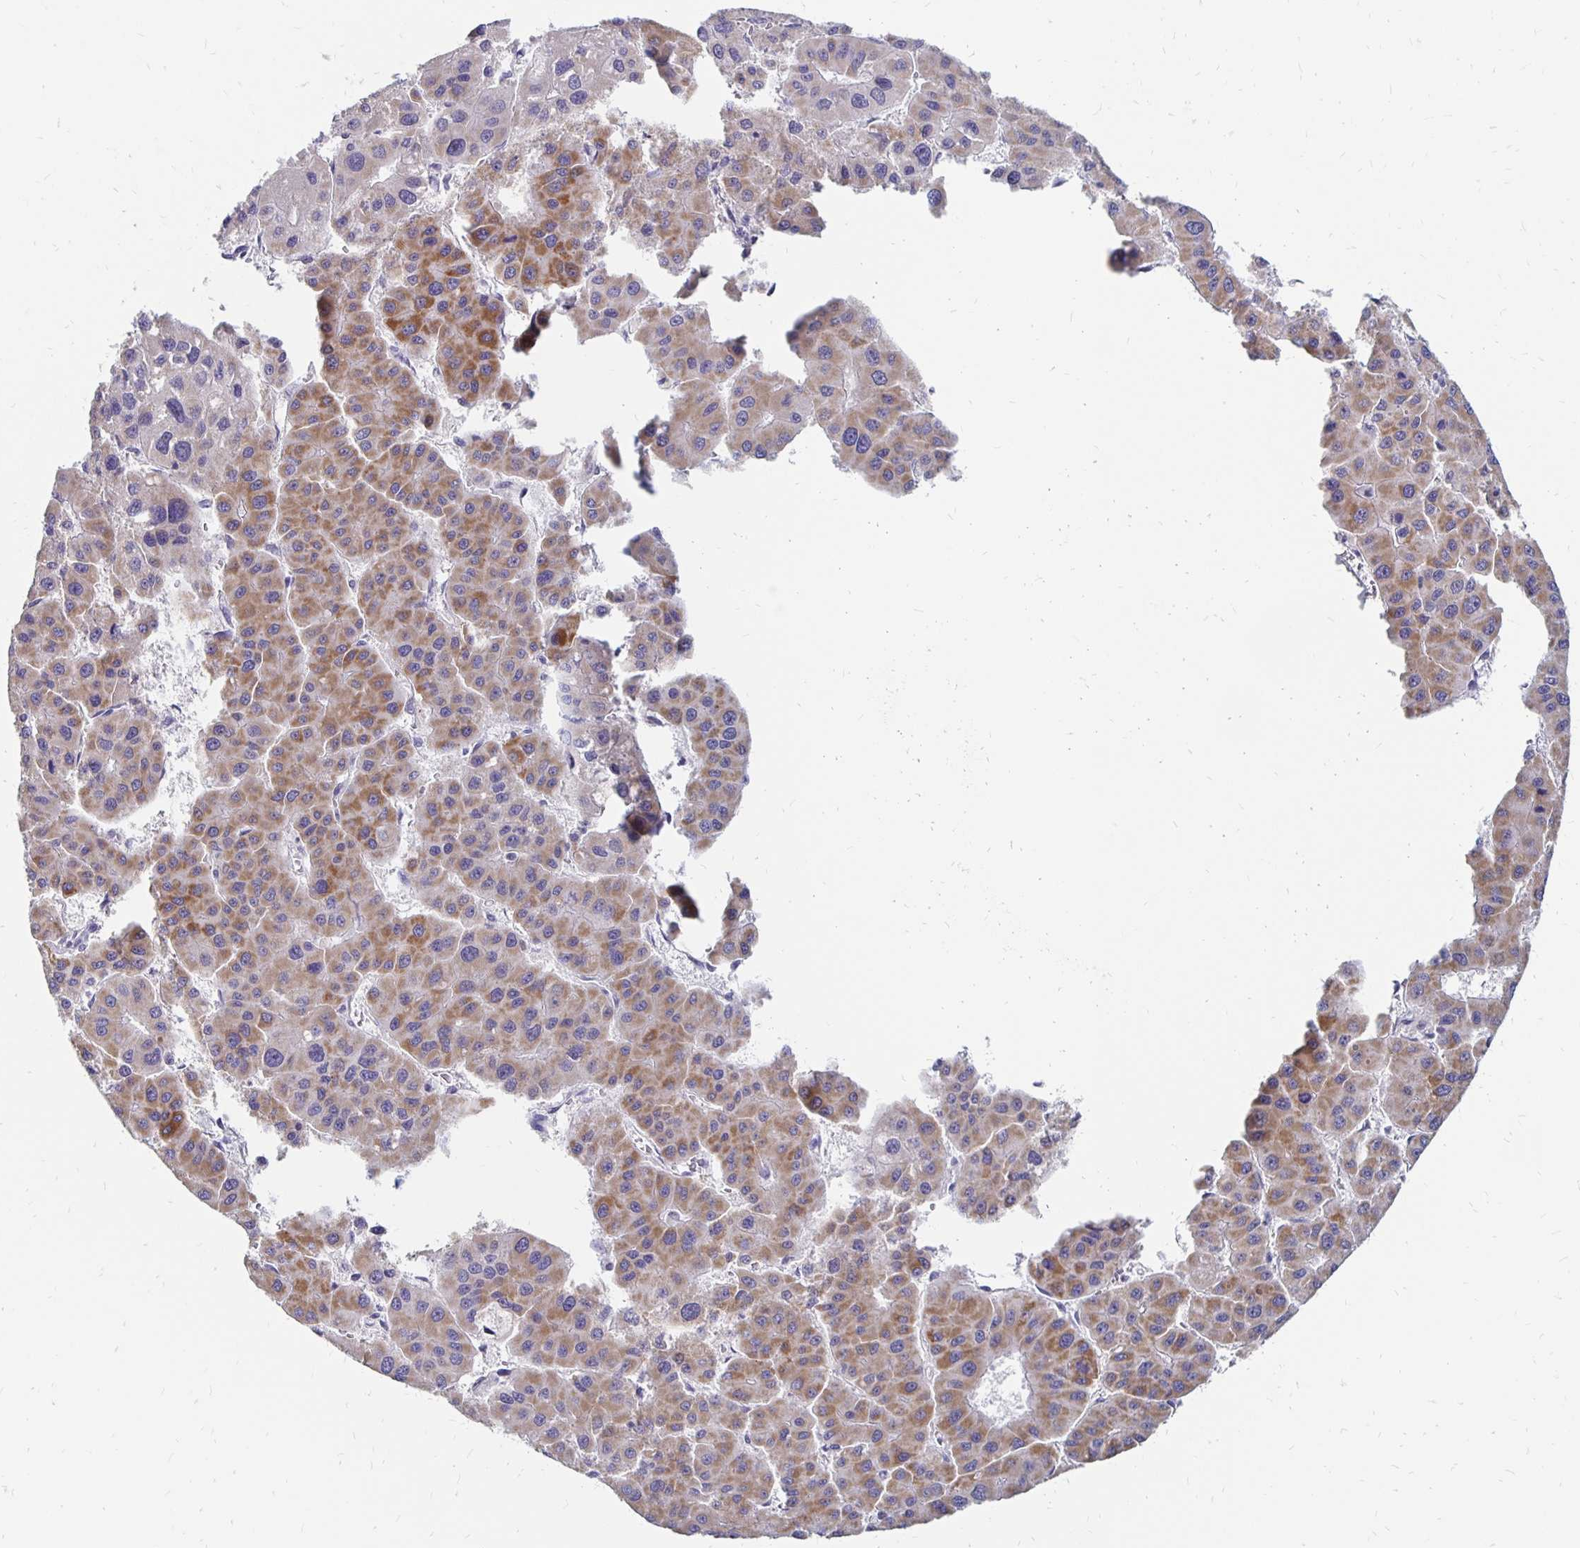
{"staining": {"intensity": "moderate", "quantity": ">75%", "location": "cytoplasmic/membranous"}, "tissue": "liver cancer", "cell_type": "Tumor cells", "image_type": "cancer", "snomed": [{"axis": "morphology", "description": "Carcinoma, Hepatocellular, NOS"}, {"axis": "topography", "description": "Liver"}], "caption": "Brown immunohistochemical staining in liver hepatocellular carcinoma reveals moderate cytoplasmic/membranous positivity in approximately >75% of tumor cells.", "gene": "ATOSB", "patient": {"sex": "male", "age": 73}}